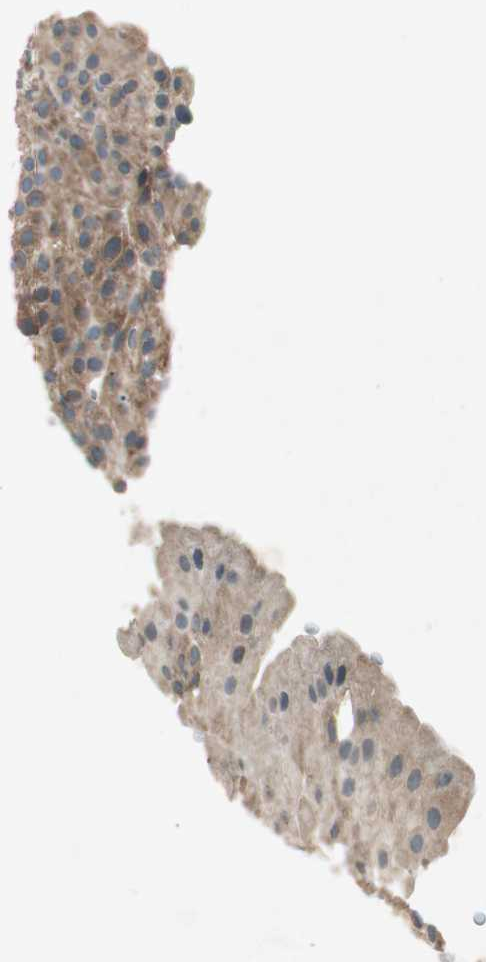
{"staining": {"intensity": "moderate", "quantity": ">75%", "location": "cytoplasmic/membranous"}, "tissue": "urothelial cancer", "cell_type": "Tumor cells", "image_type": "cancer", "snomed": [{"axis": "morphology", "description": "Urothelial carcinoma, Low grade"}, {"axis": "topography", "description": "Smooth muscle"}, {"axis": "topography", "description": "Urinary bladder"}], "caption": "This photomicrograph exhibits IHC staining of urothelial cancer, with medium moderate cytoplasmic/membranous positivity in about >75% of tumor cells.", "gene": "CHADL", "patient": {"sex": "male", "age": 60}}